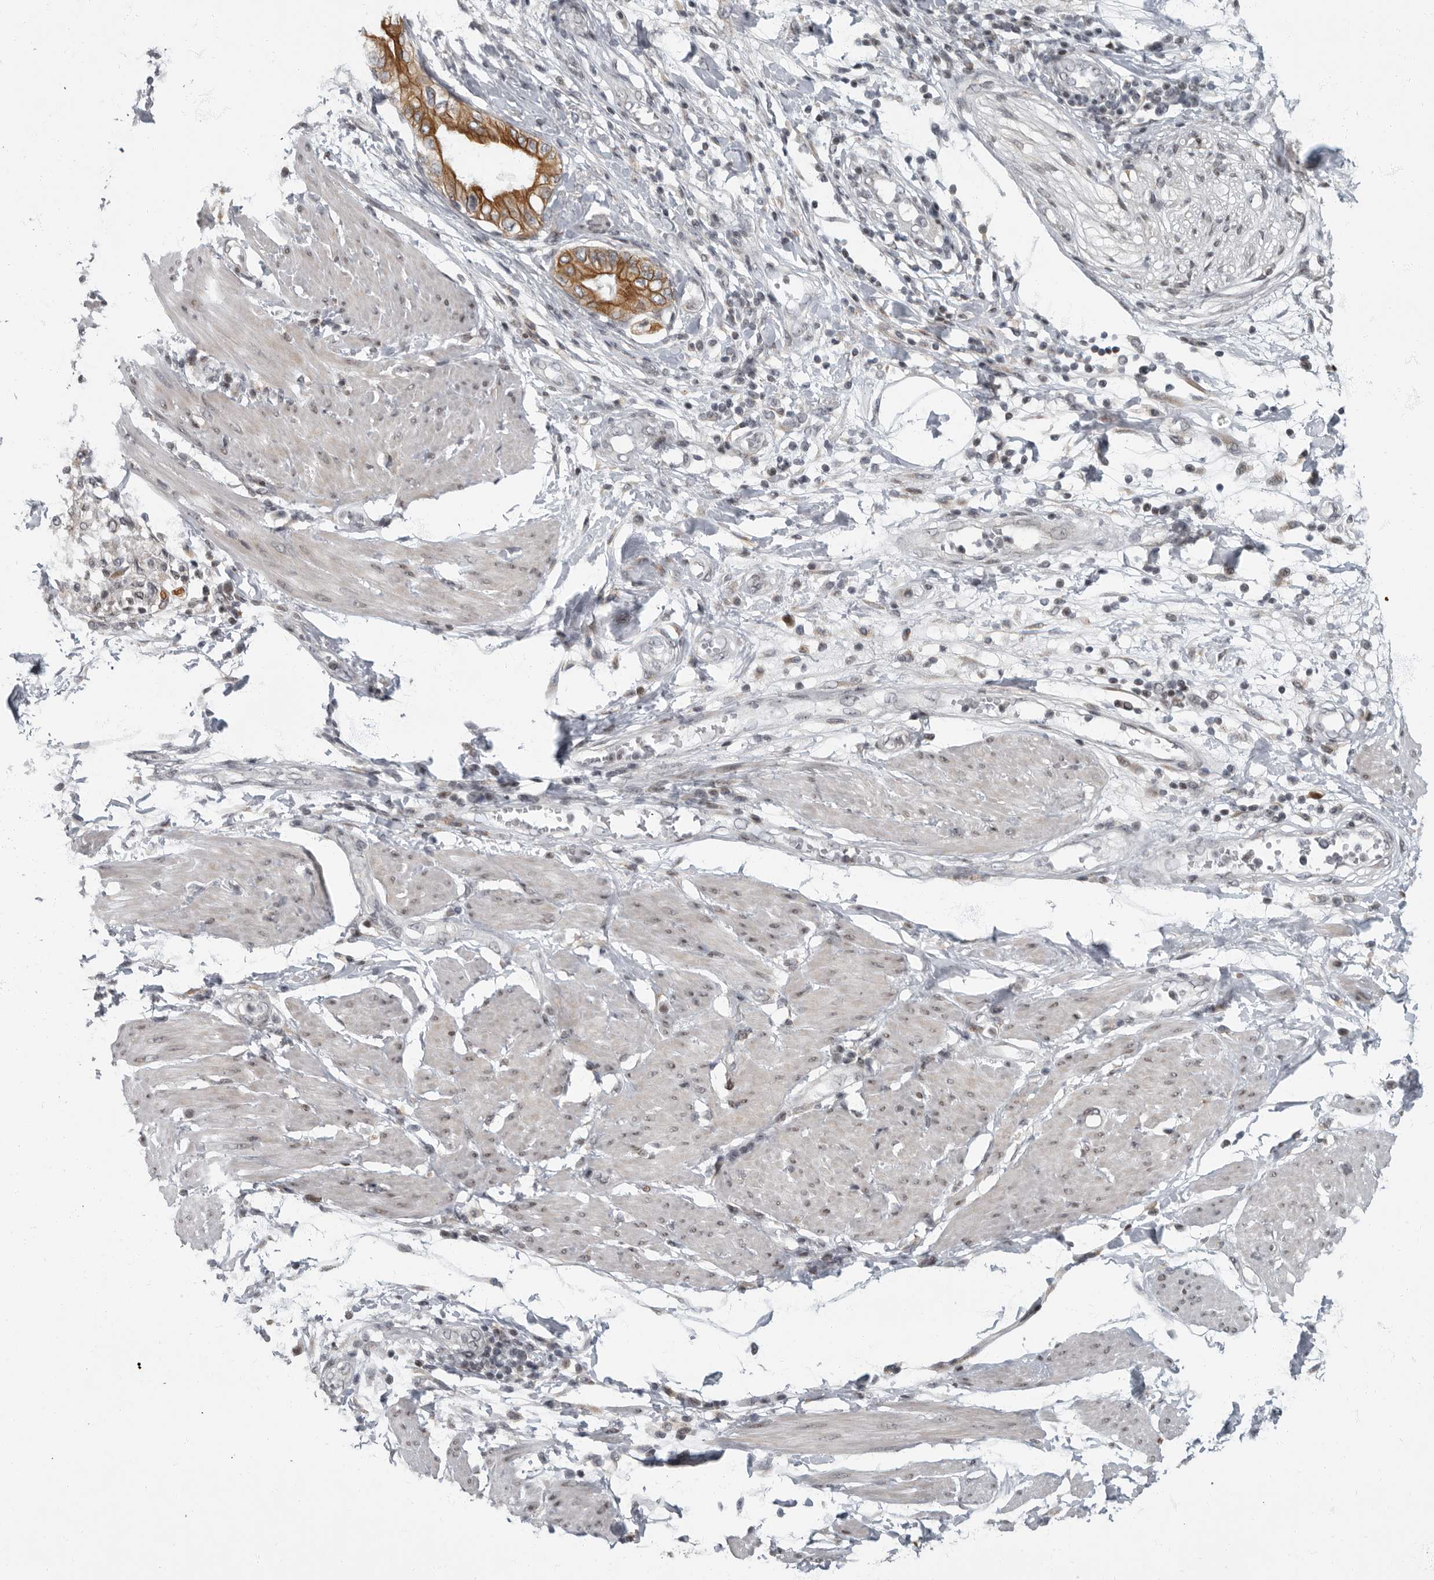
{"staining": {"intensity": "moderate", "quantity": ">75%", "location": "cytoplasmic/membranous"}, "tissue": "pancreatic cancer", "cell_type": "Tumor cells", "image_type": "cancer", "snomed": [{"axis": "morphology", "description": "Normal tissue, NOS"}, {"axis": "morphology", "description": "Adenocarcinoma, NOS"}, {"axis": "topography", "description": "Pancreas"}, {"axis": "topography", "description": "Duodenum"}], "caption": "IHC (DAB) staining of pancreatic cancer (adenocarcinoma) displays moderate cytoplasmic/membranous protein staining in approximately >75% of tumor cells. (DAB (3,3'-diaminobenzidine) IHC, brown staining for protein, blue staining for nuclei).", "gene": "EVI5", "patient": {"sex": "female", "age": 60}}